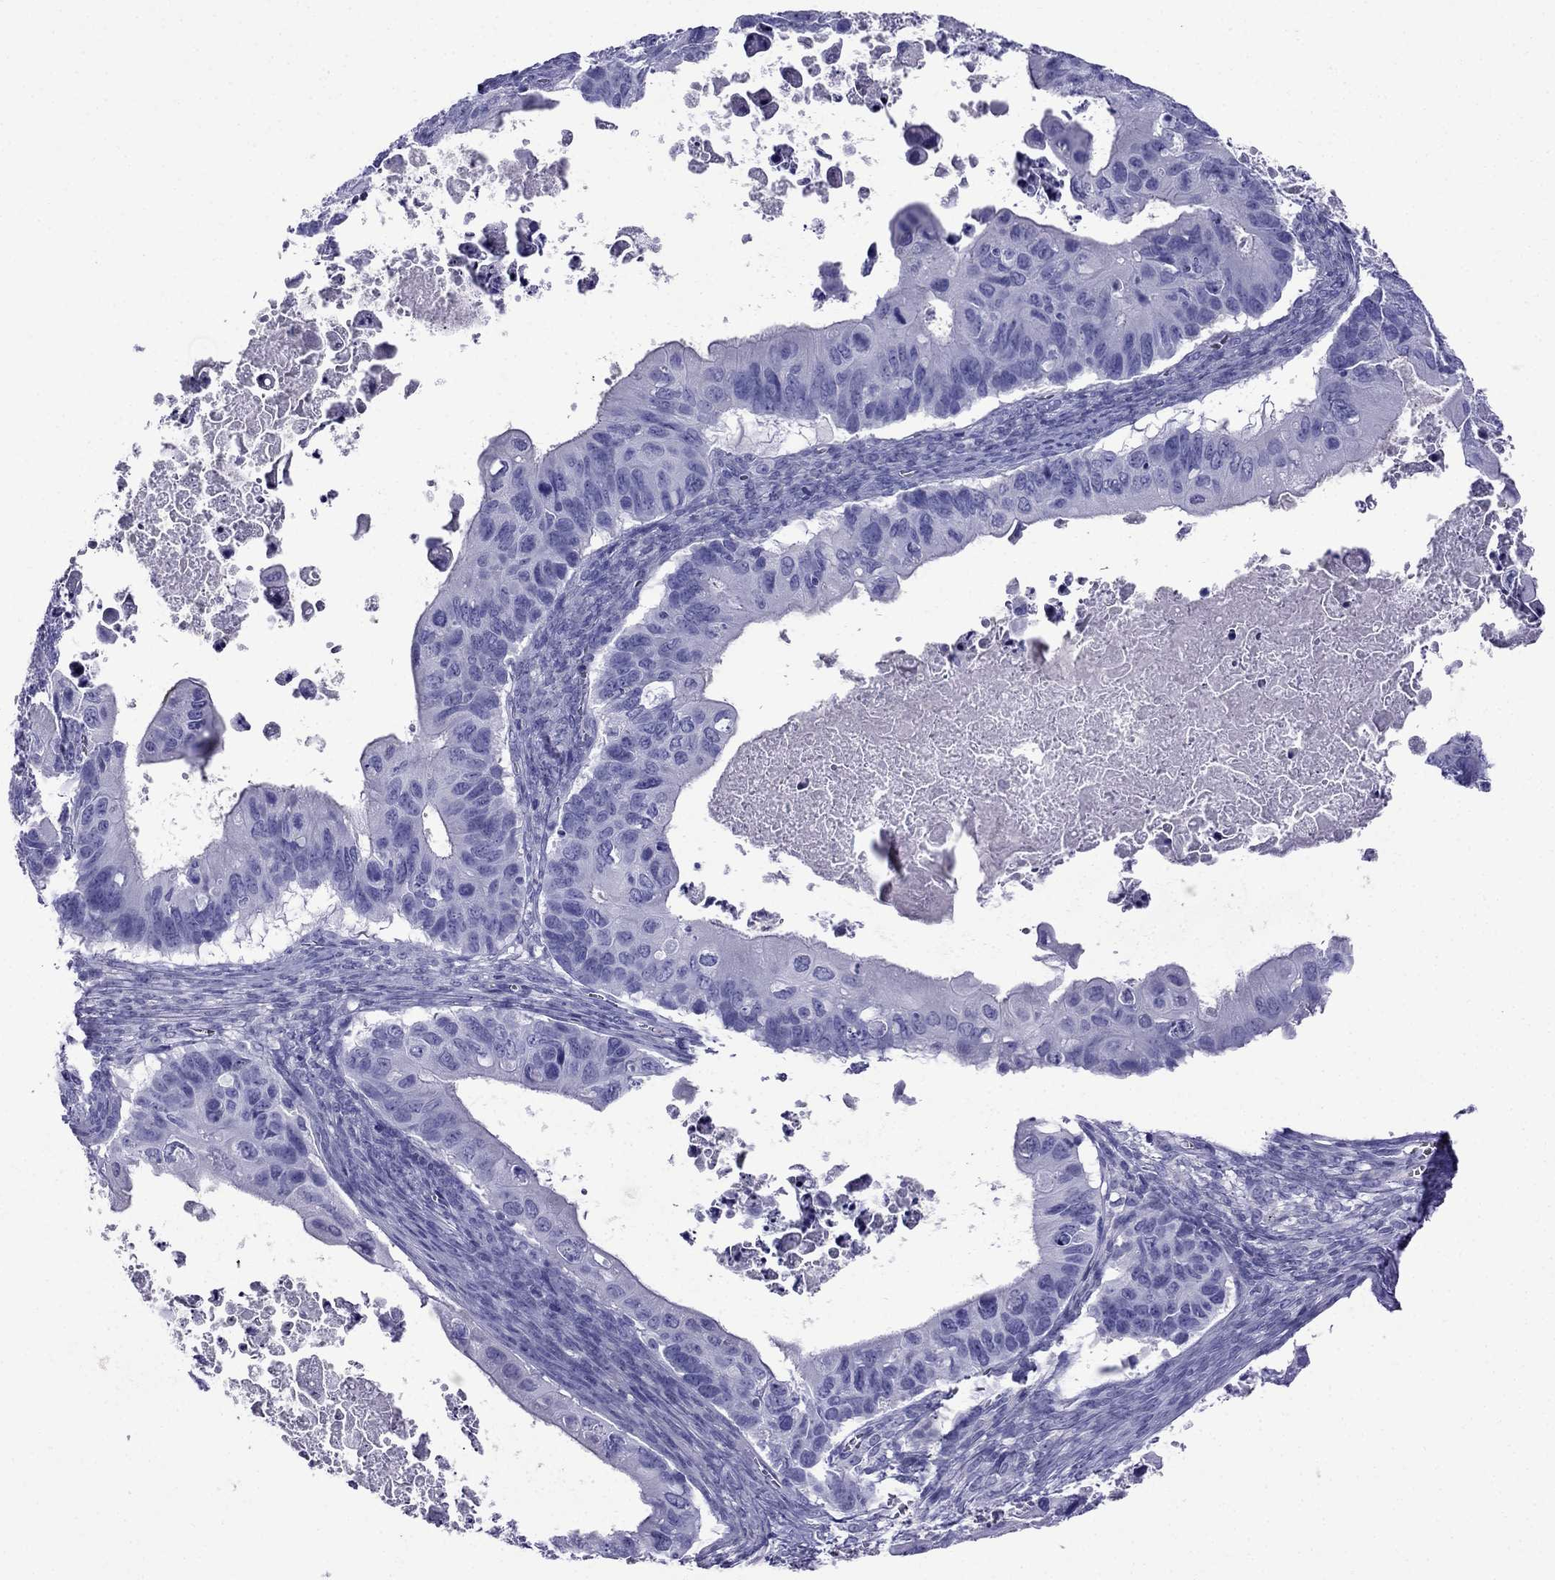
{"staining": {"intensity": "negative", "quantity": "none", "location": "none"}, "tissue": "ovarian cancer", "cell_type": "Tumor cells", "image_type": "cancer", "snomed": [{"axis": "morphology", "description": "Cystadenocarcinoma, mucinous, NOS"}, {"axis": "topography", "description": "Ovary"}], "caption": "Photomicrograph shows no protein staining in tumor cells of ovarian mucinous cystadenocarcinoma tissue.", "gene": "ARR3", "patient": {"sex": "female", "age": 64}}